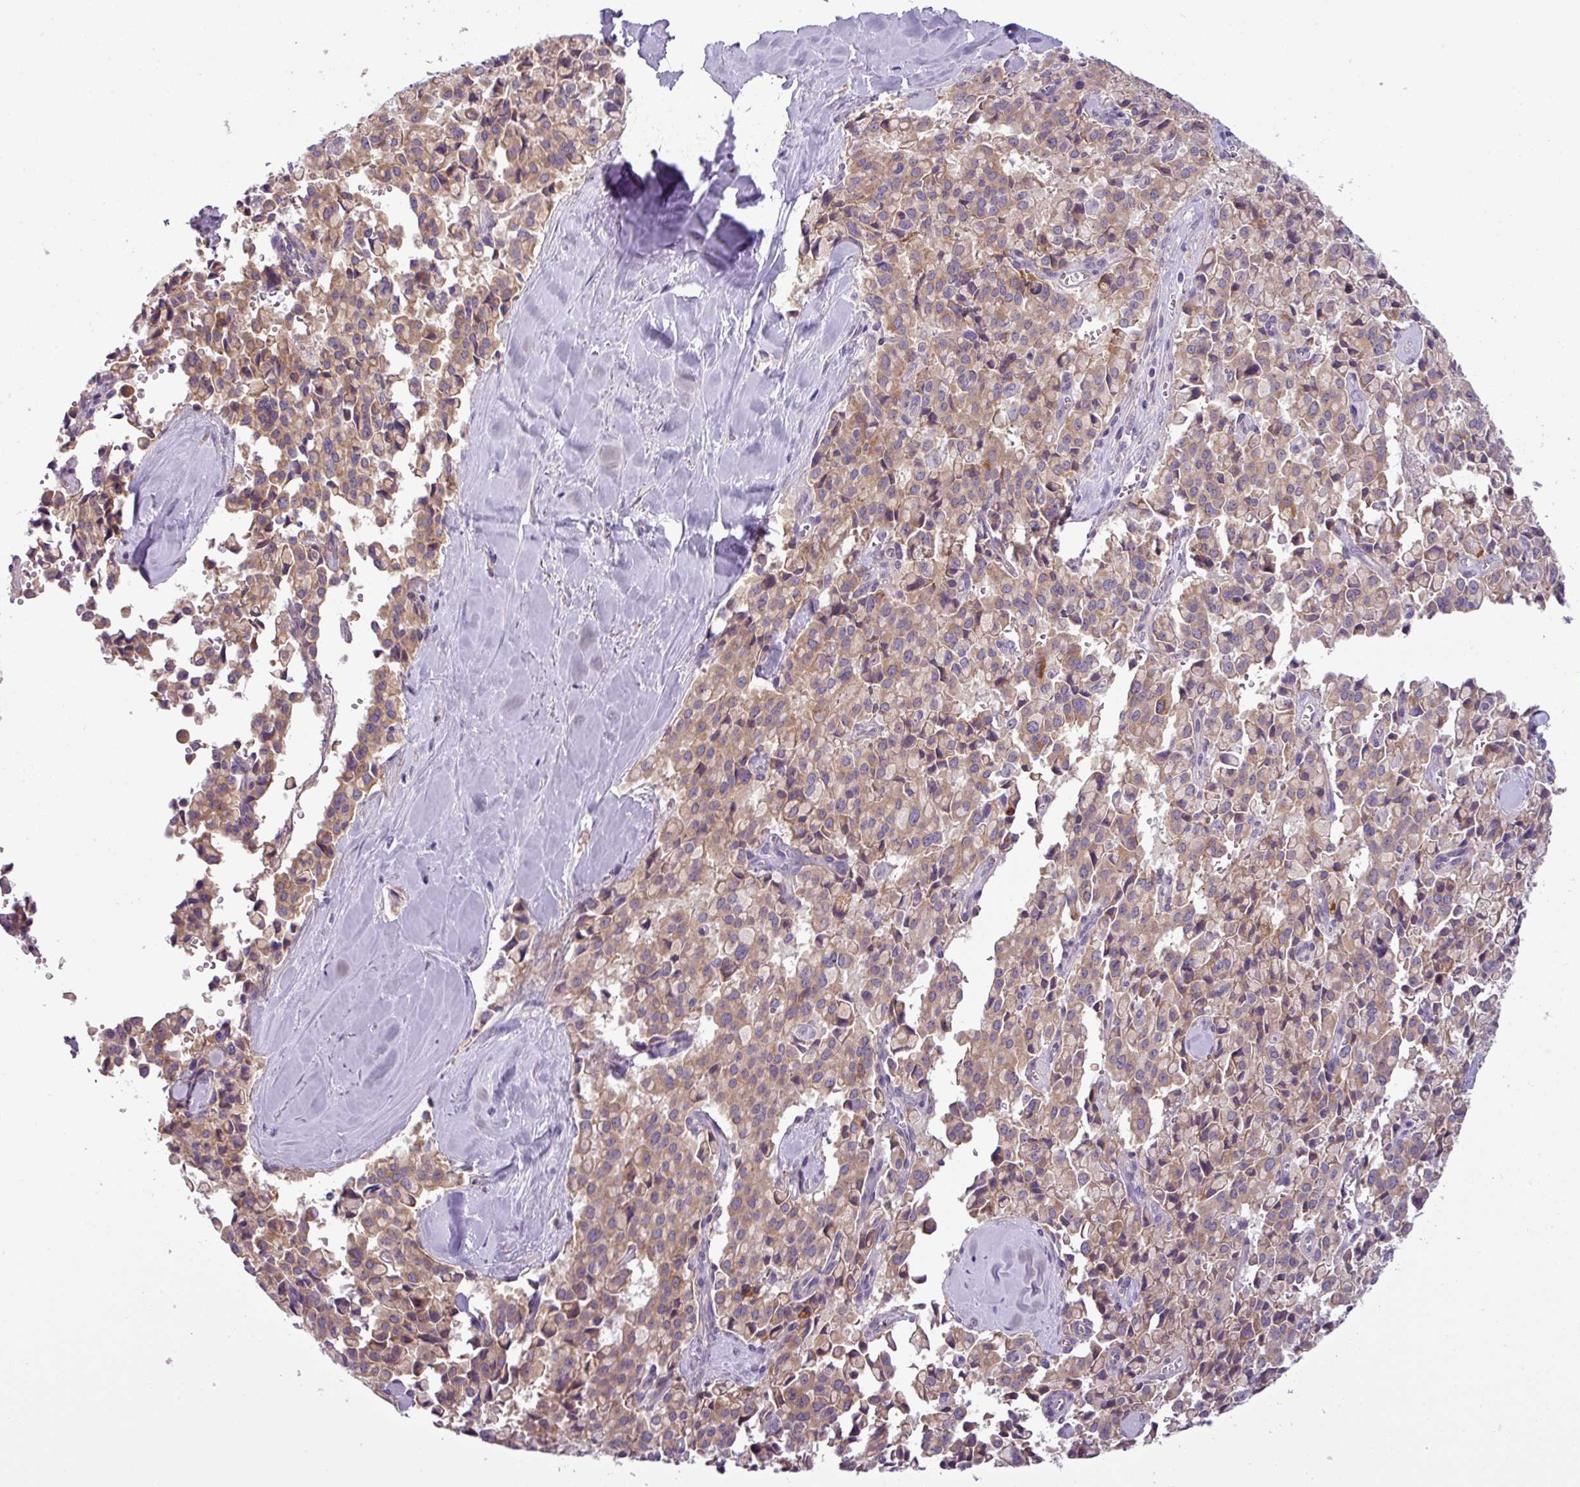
{"staining": {"intensity": "moderate", "quantity": ">75%", "location": "cytoplasmic/membranous"}, "tissue": "pancreatic cancer", "cell_type": "Tumor cells", "image_type": "cancer", "snomed": [{"axis": "morphology", "description": "Adenocarcinoma, NOS"}, {"axis": "topography", "description": "Pancreas"}], "caption": "Immunohistochemistry histopathology image of human adenocarcinoma (pancreatic) stained for a protein (brown), which demonstrates medium levels of moderate cytoplasmic/membranous expression in approximately >75% of tumor cells.", "gene": "TOR1AIP2", "patient": {"sex": "male", "age": 65}}